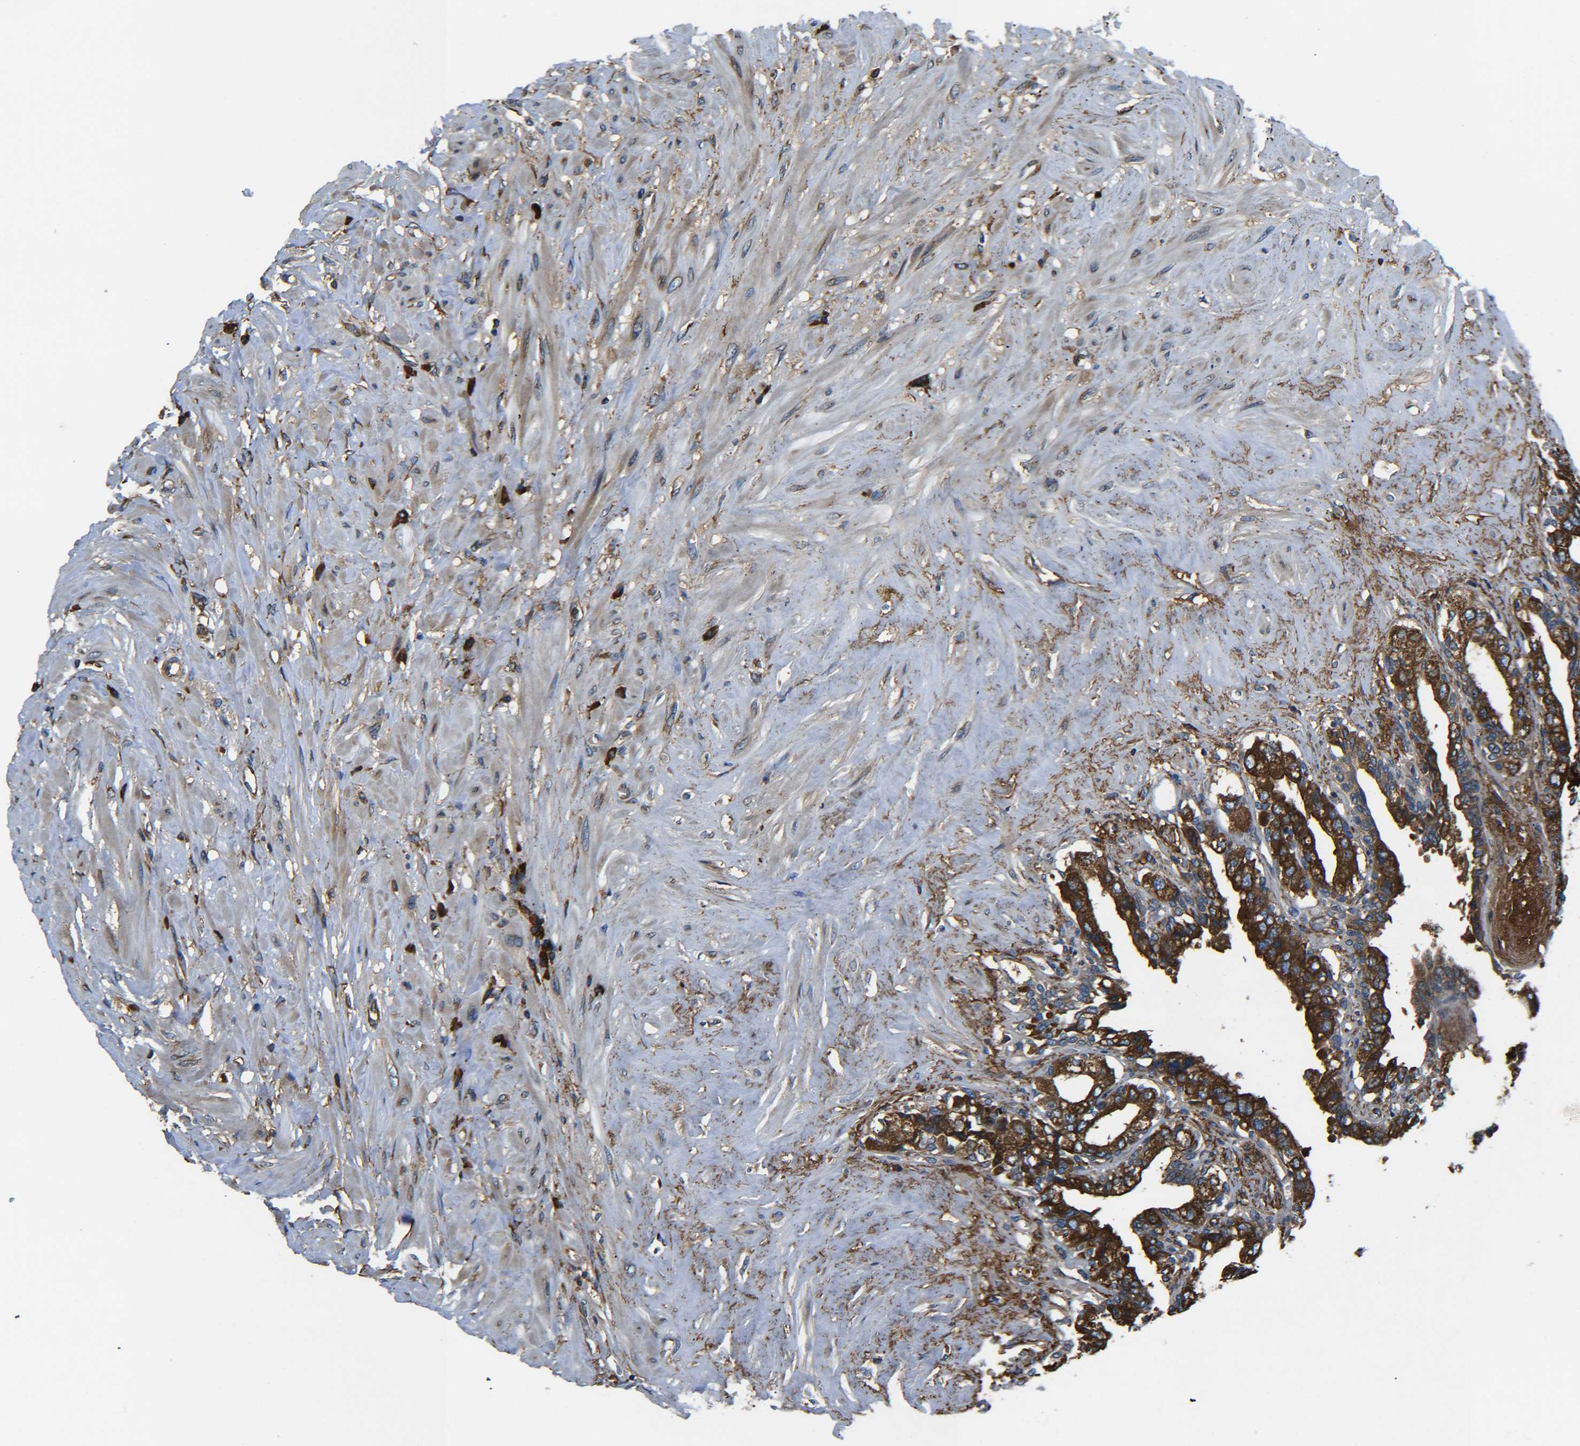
{"staining": {"intensity": "strong", "quantity": ">75%", "location": "cytoplasmic/membranous"}, "tissue": "seminal vesicle", "cell_type": "Glandular cells", "image_type": "normal", "snomed": [{"axis": "morphology", "description": "Normal tissue, NOS"}, {"axis": "topography", "description": "Seminal veicle"}], "caption": "DAB immunohistochemical staining of benign seminal vesicle exhibits strong cytoplasmic/membranous protein expression in approximately >75% of glandular cells. The staining was performed using DAB (3,3'-diaminobenzidine), with brown indicating positive protein expression. Nuclei are stained blue with hematoxylin.", "gene": "PREB", "patient": {"sex": "male", "age": 63}}